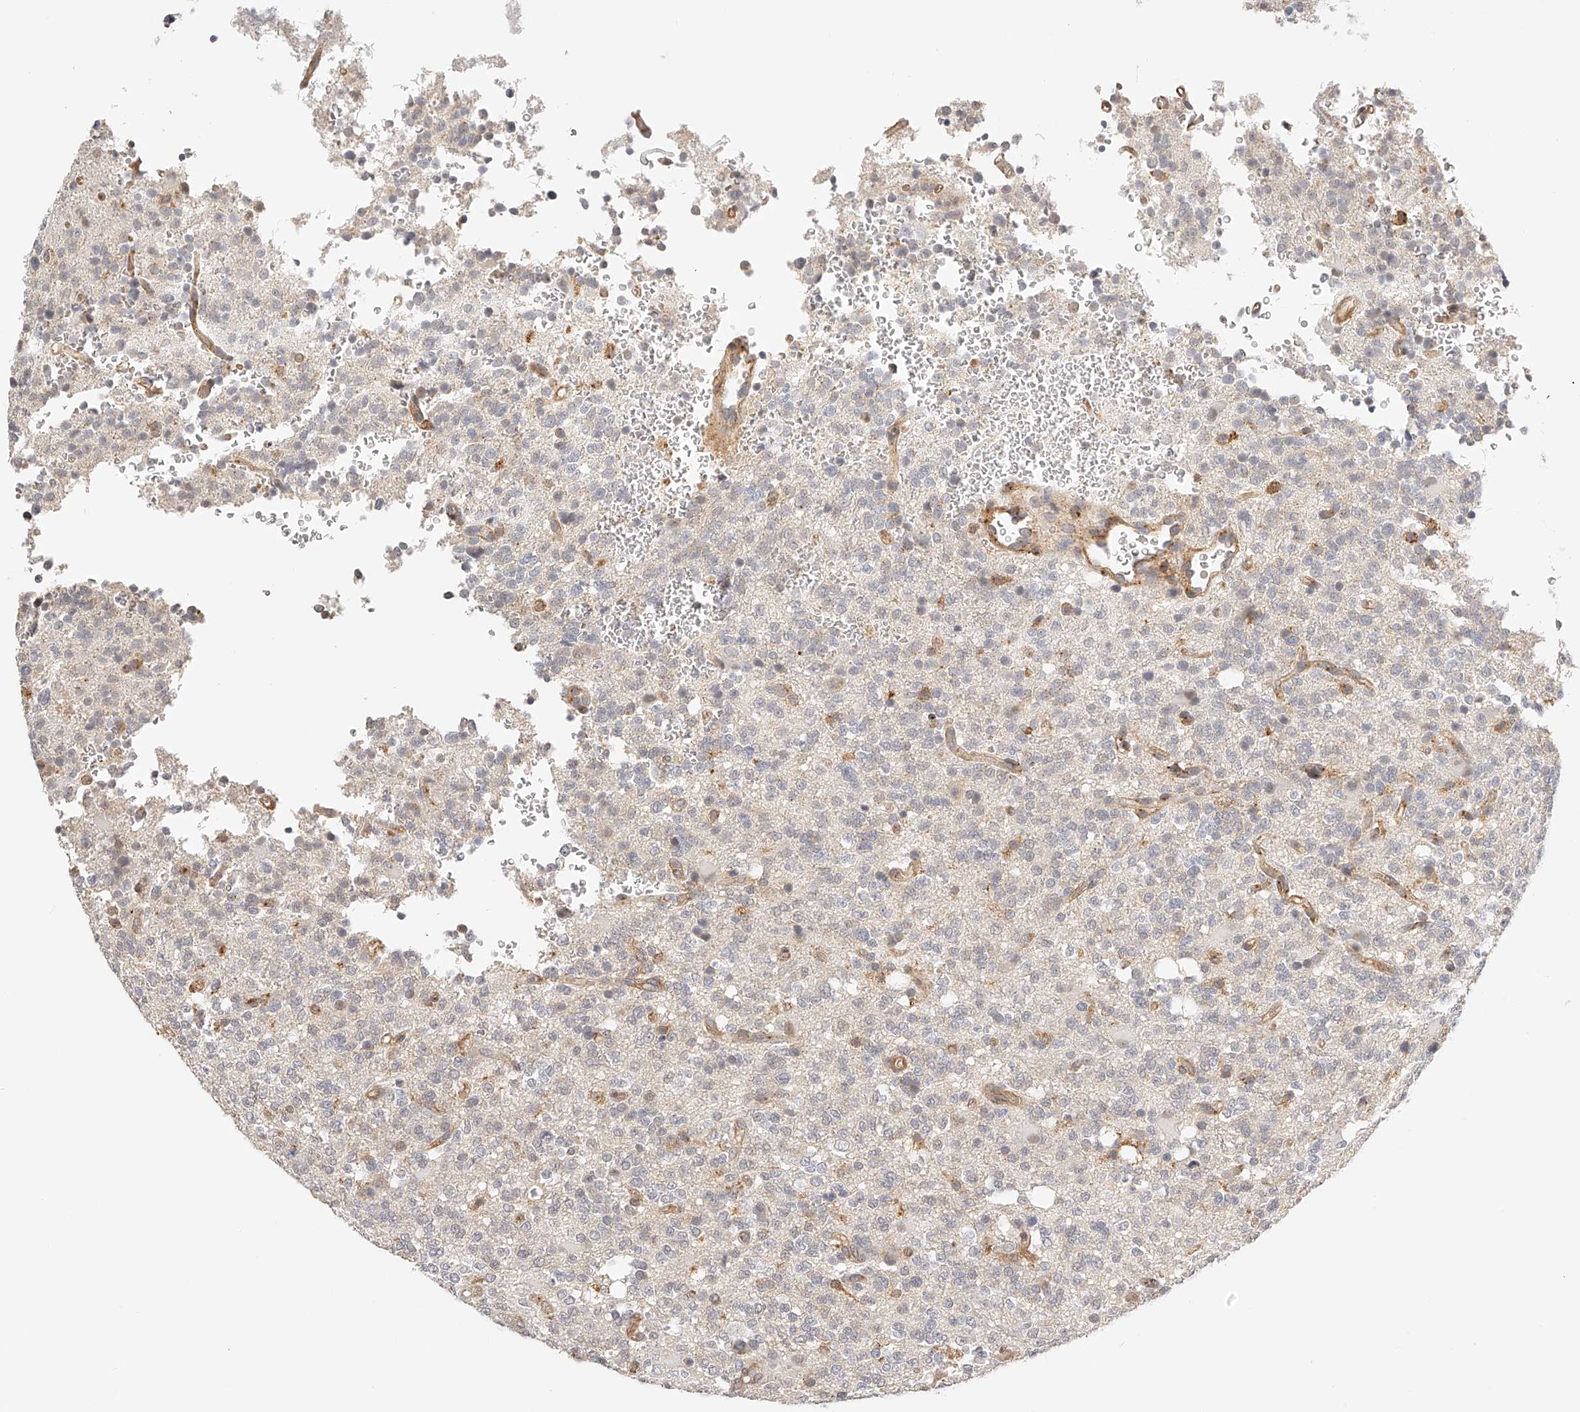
{"staining": {"intensity": "negative", "quantity": "none", "location": "none"}, "tissue": "glioma", "cell_type": "Tumor cells", "image_type": "cancer", "snomed": [{"axis": "morphology", "description": "Glioma, malignant, High grade"}, {"axis": "topography", "description": "Brain"}], "caption": "IHC photomicrograph of neoplastic tissue: human malignant glioma (high-grade) stained with DAB shows no significant protein expression in tumor cells.", "gene": "SYNC", "patient": {"sex": "female", "age": 62}}